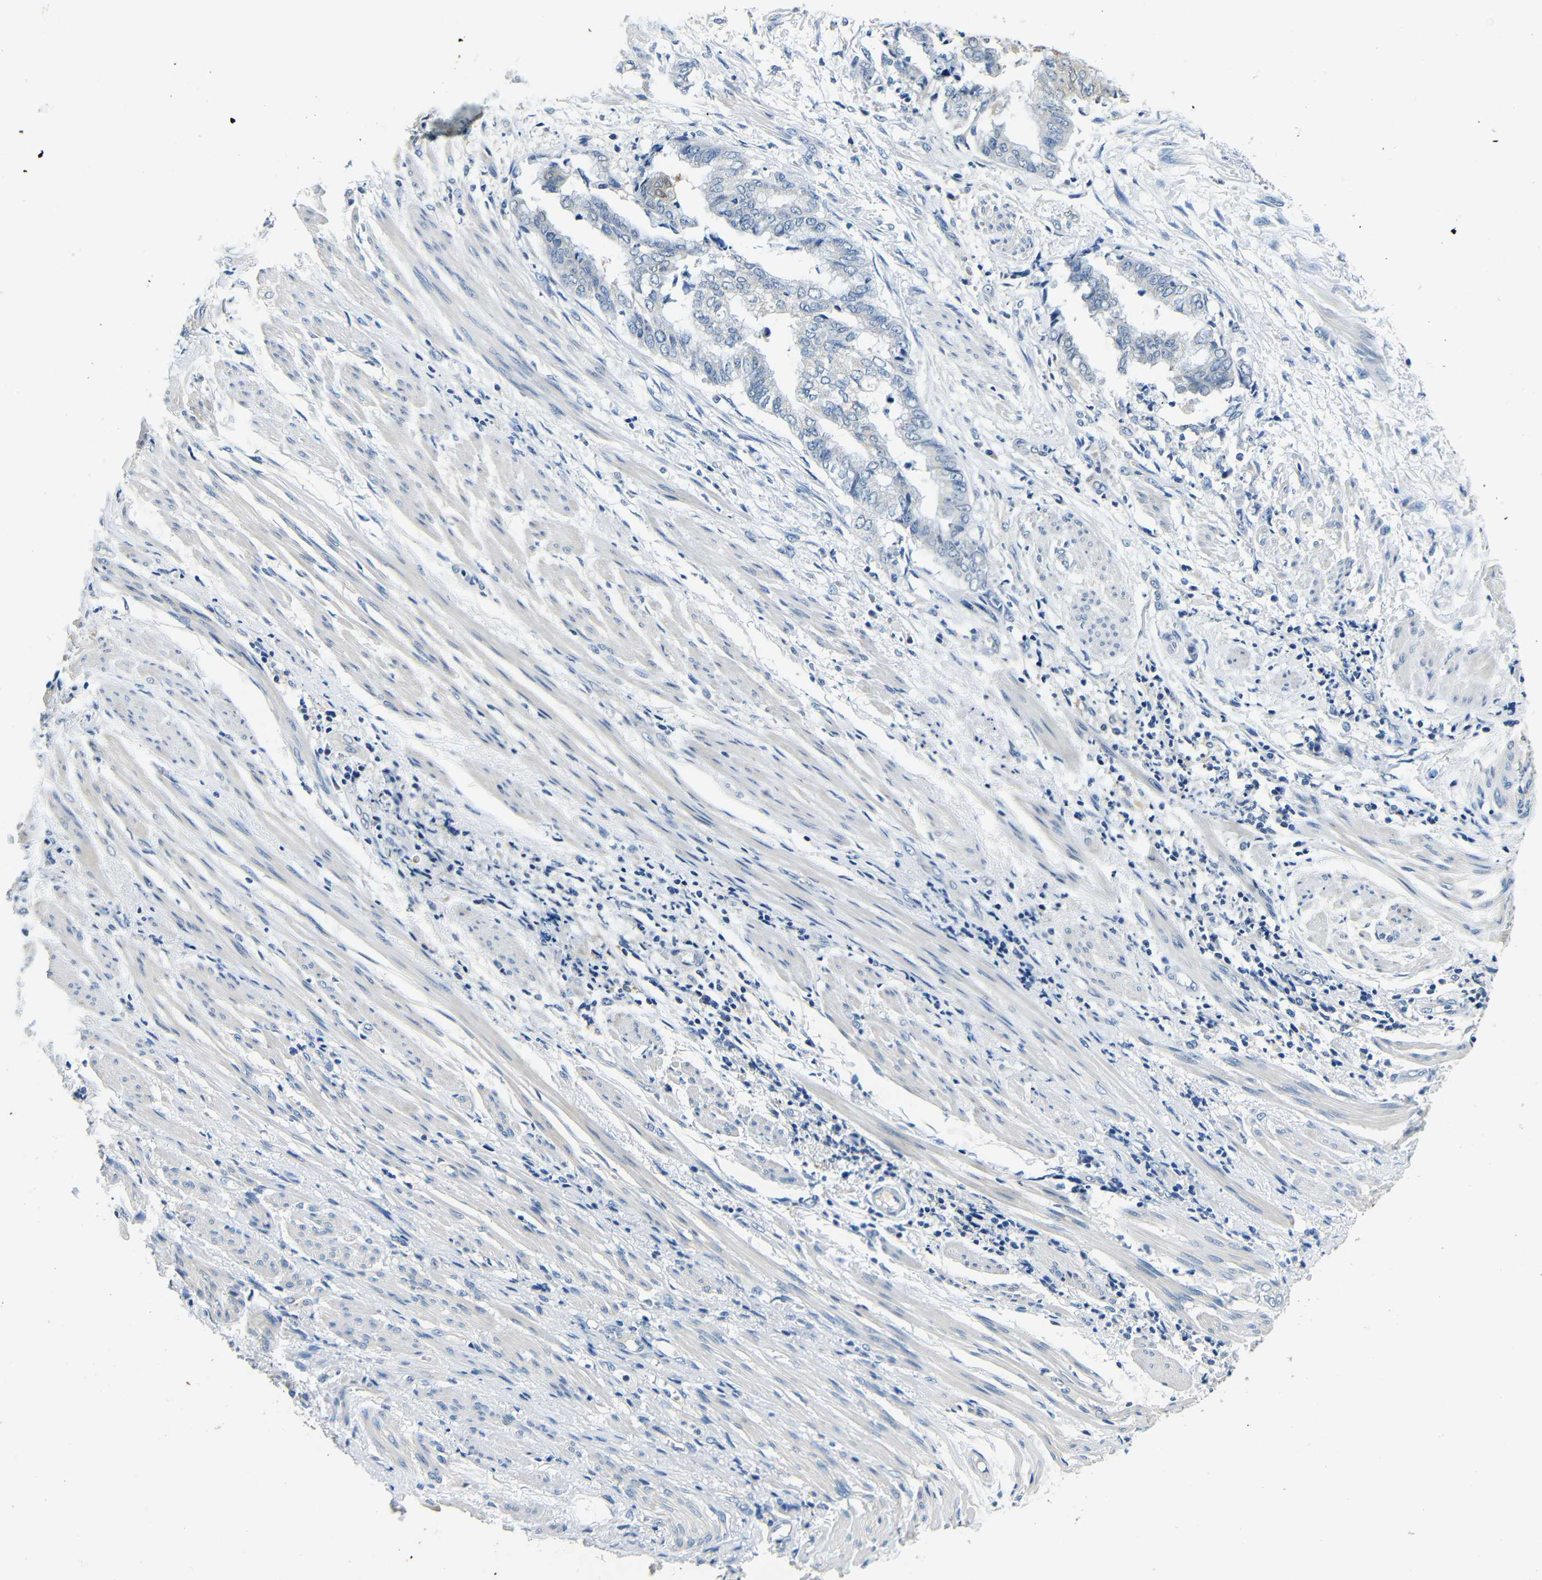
{"staining": {"intensity": "negative", "quantity": "none", "location": "none"}, "tissue": "endometrial cancer", "cell_type": "Tumor cells", "image_type": "cancer", "snomed": [{"axis": "morphology", "description": "Necrosis, NOS"}, {"axis": "morphology", "description": "Adenocarcinoma, NOS"}, {"axis": "topography", "description": "Endometrium"}], "caption": "DAB (3,3'-diaminobenzidine) immunohistochemical staining of human adenocarcinoma (endometrial) shows no significant expression in tumor cells. Brightfield microscopy of immunohistochemistry stained with DAB (3,3'-diaminobenzidine) (brown) and hematoxylin (blue), captured at high magnification.", "gene": "FMO5", "patient": {"sex": "female", "age": 79}}